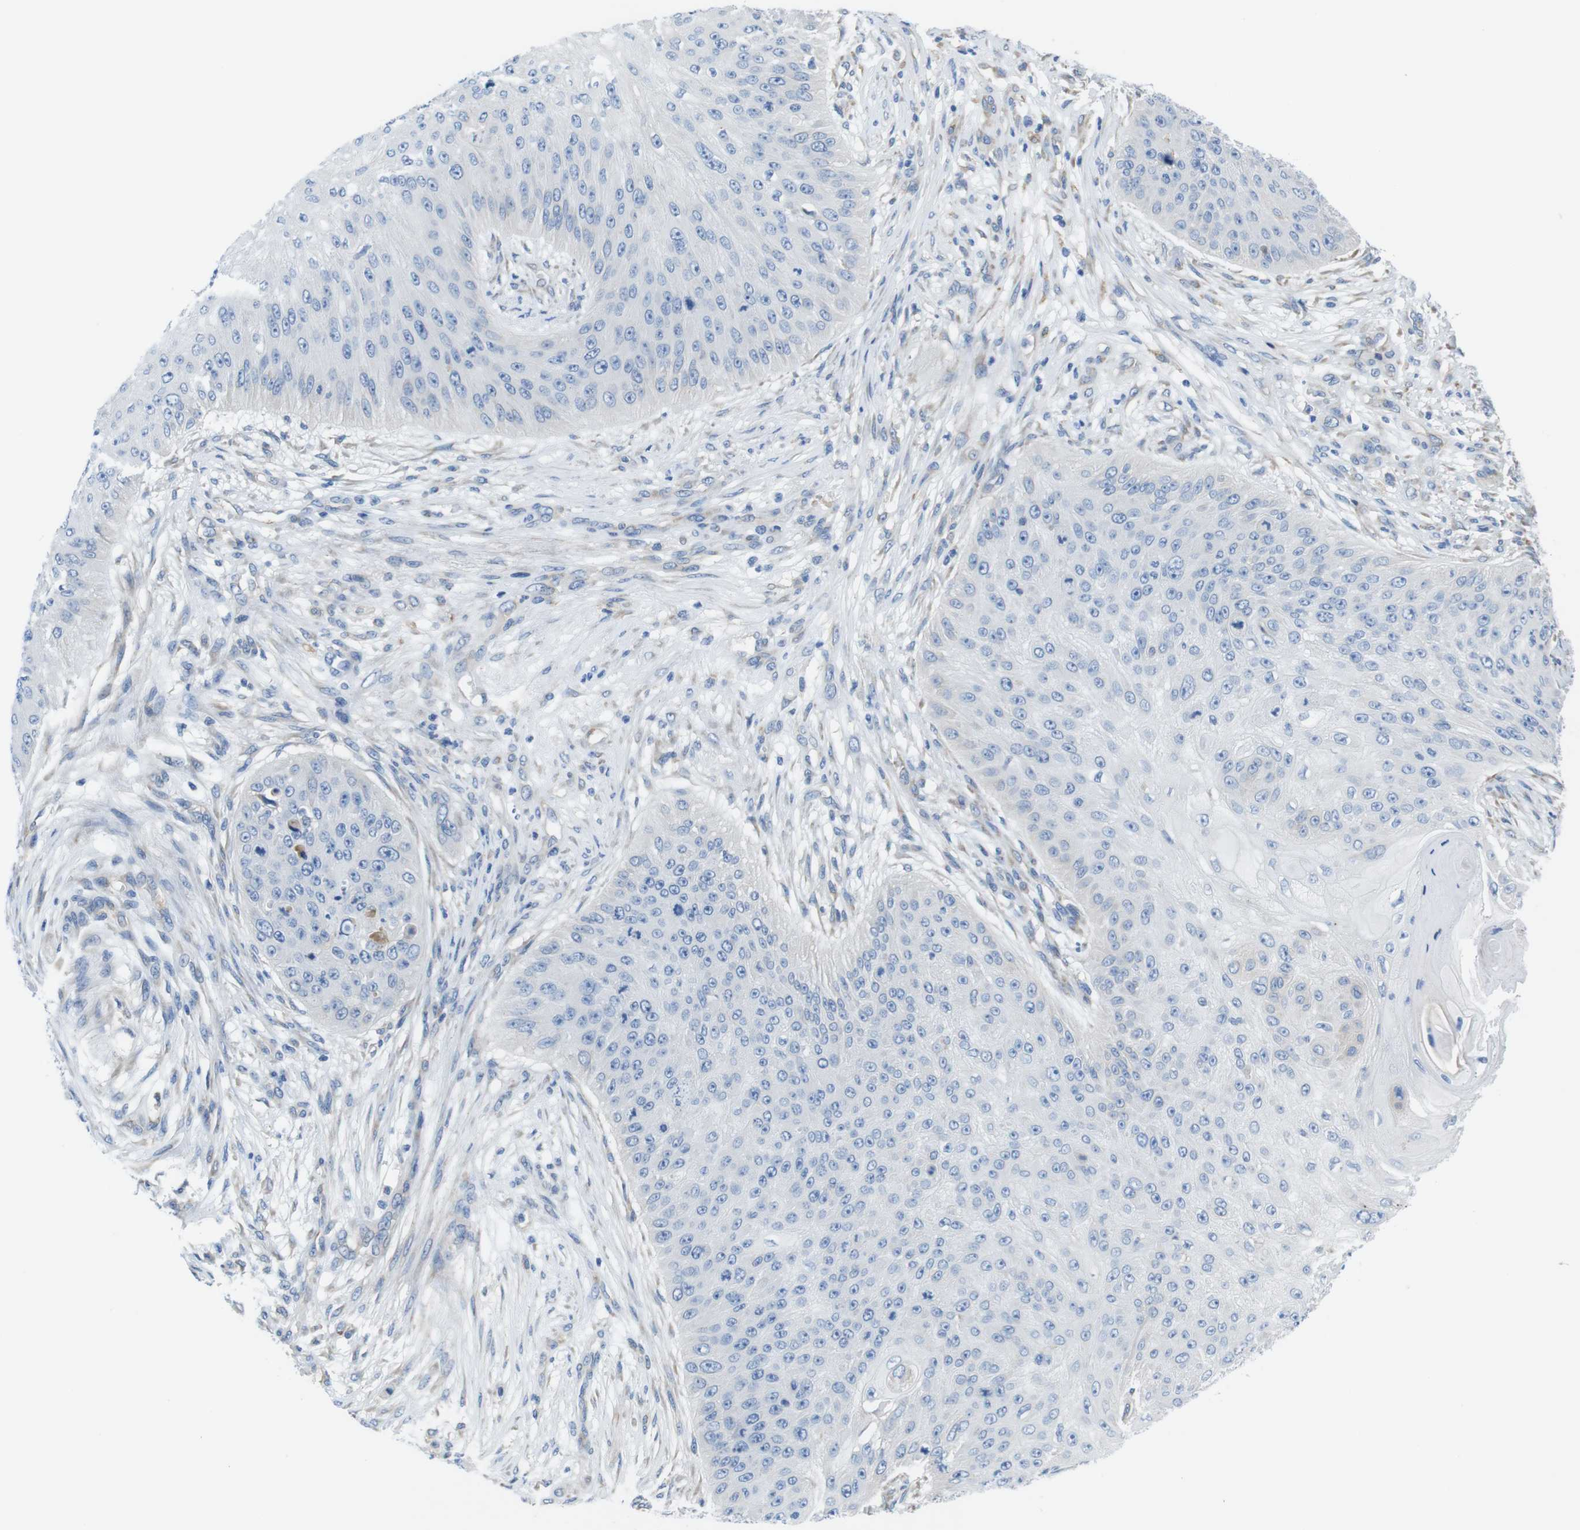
{"staining": {"intensity": "negative", "quantity": "none", "location": "none"}, "tissue": "skin cancer", "cell_type": "Tumor cells", "image_type": "cancer", "snomed": [{"axis": "morphology", "description": "Squamous cell carcinoma, NOS"}, {"axis": "topography", "description": "Skin"}], "caption": "DAB immunohistochemical staining of squamous cell carcinoma (skin) shows no significant expression in tumor cells.", "gene": "CDH8", "patient": {"sex": "female", "age": 80}}